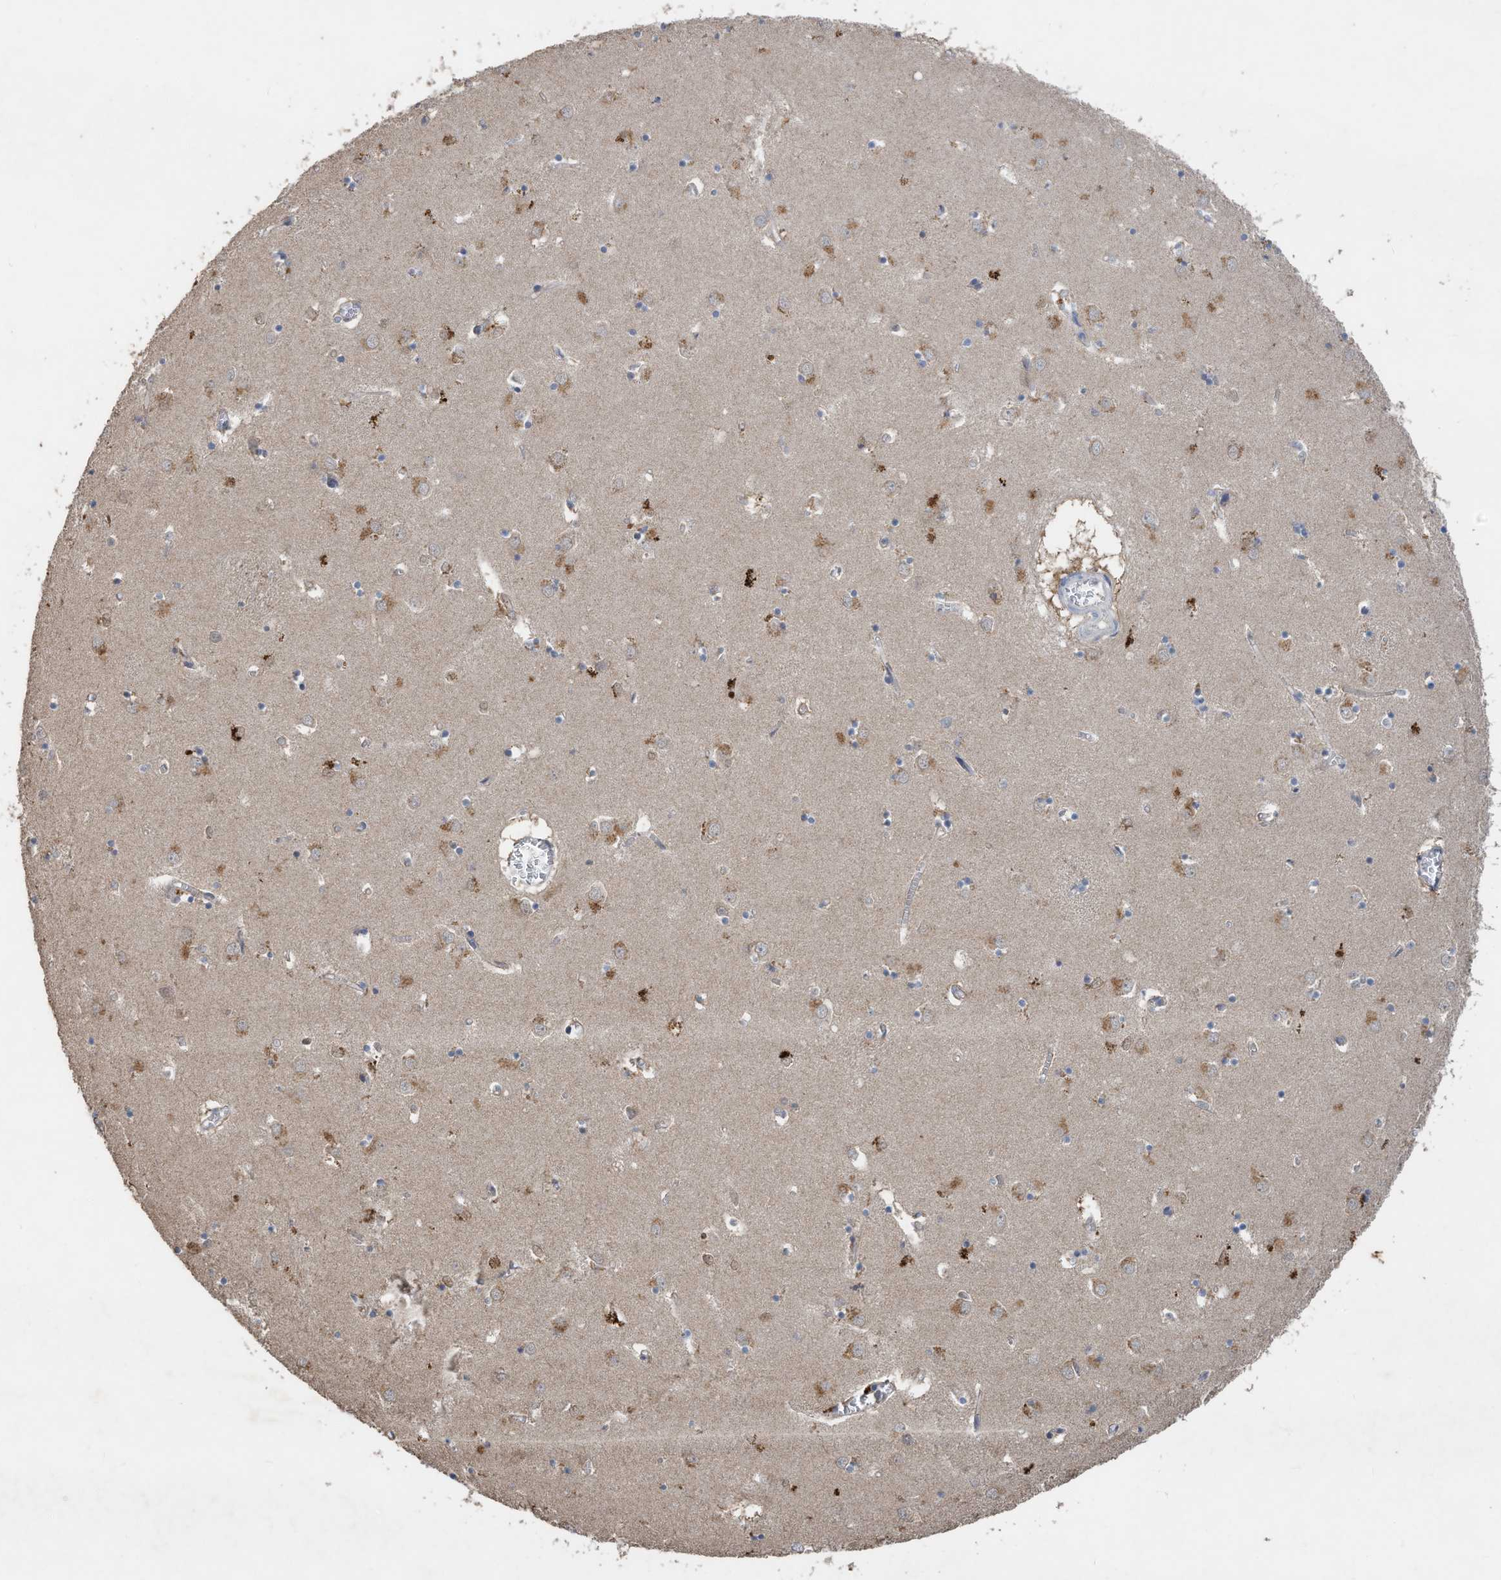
{"staining": {"intensity": "weak", "quantity": "<25%", "location": "cytoplasmic/membranous"}, "tissue": "caudate", "cell_type": "Glial cells", "image_type": "normal", "snomed": [{"axis": "morphology", "description": "Normal tissue, NOS"}, {"axis": "topography", "description": "Lateral ventricle wall"}], "caption": "Immunohistochemistry (IHC) of unremarkable caudate displays no staining in glial cells.", "gene": "CAPN13", "patient": {"sex": "male", "age": 70}}